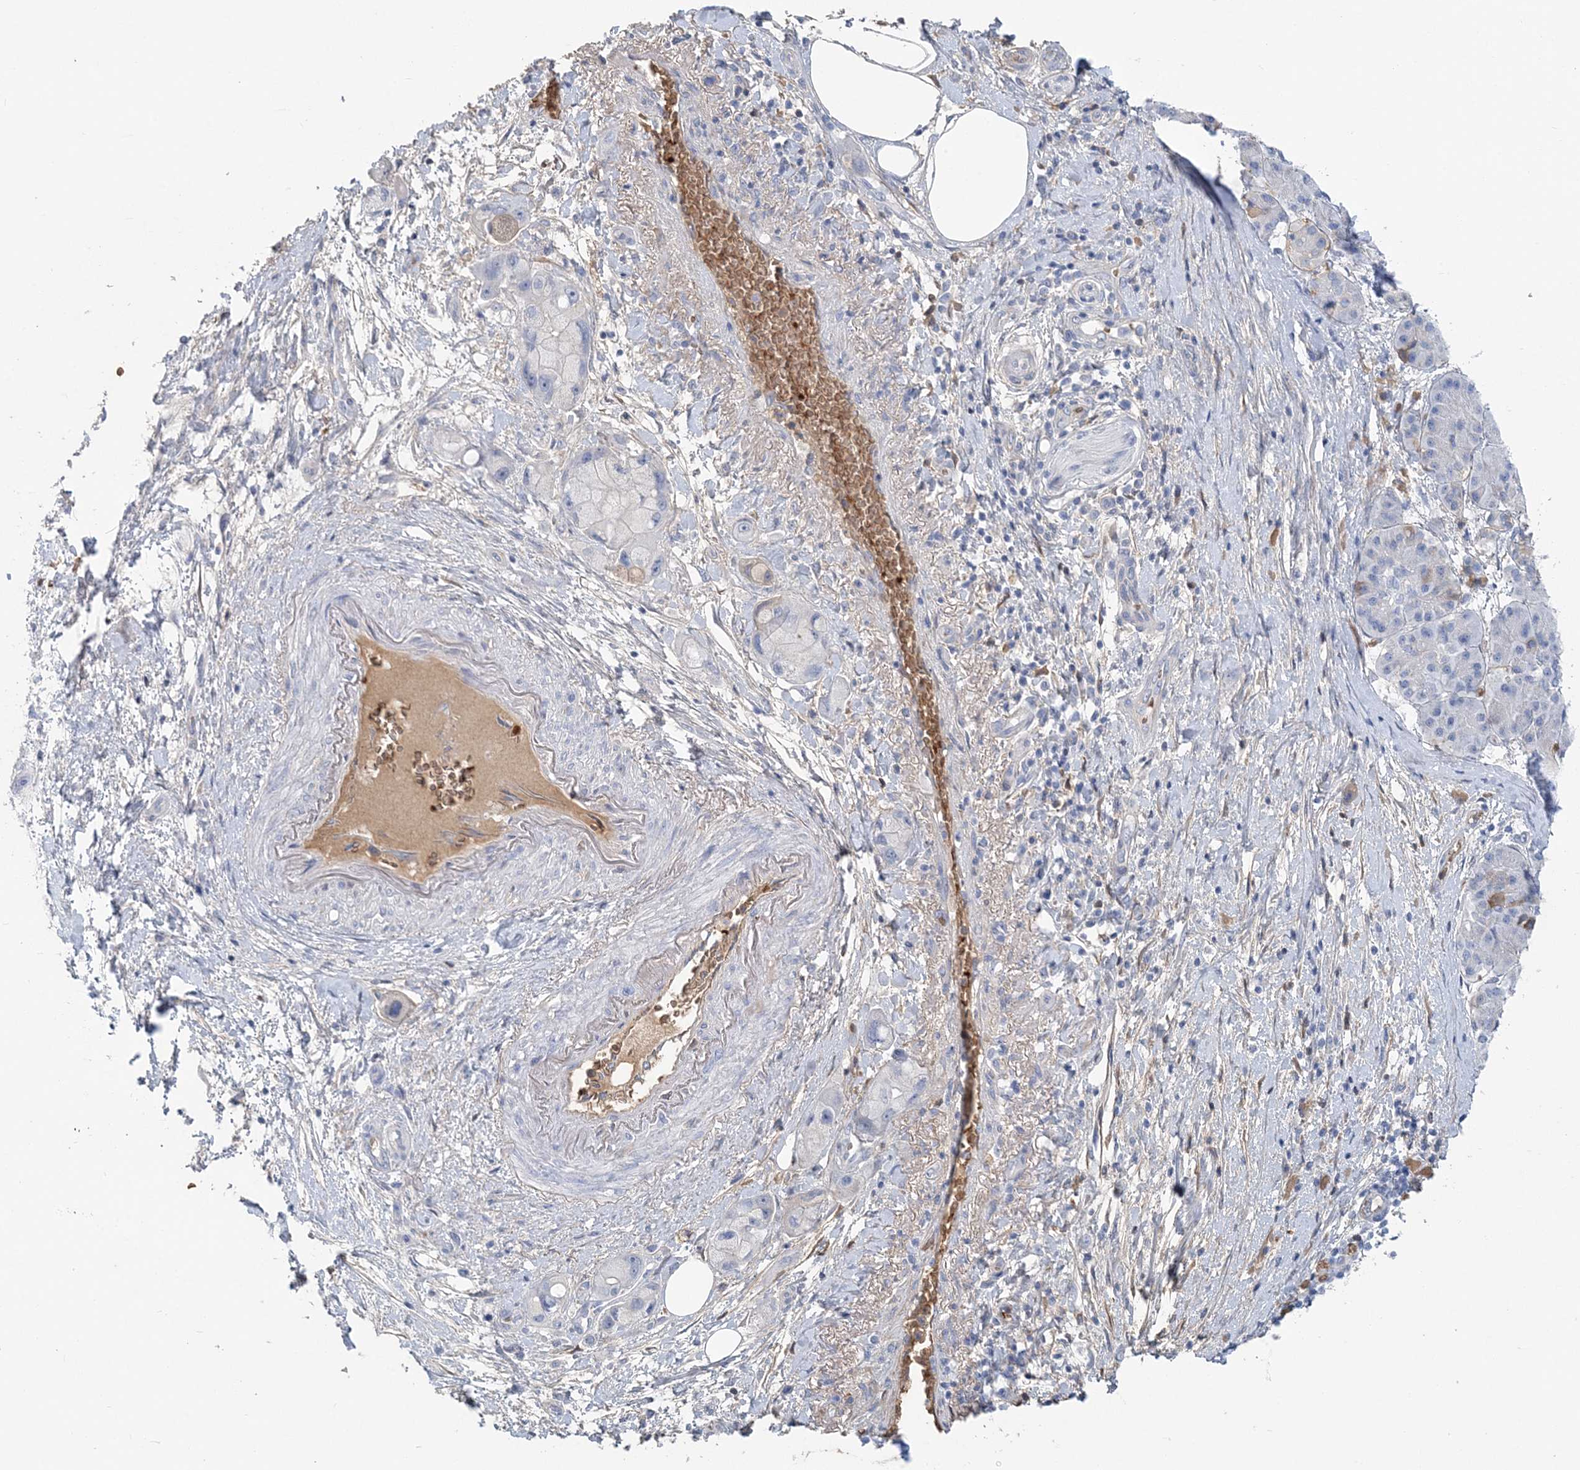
{"staining": {"intensity": "negative", "quantity": "none", "location": "none"}, "tissue": "pancreatic cancer", "cell_type": "Tumor cells", "image_type": "cancer", "snomed": [{"axis": "morphology", "description": "Normal tissue, NOS"}, {"axis": "morphology", "description": "Adenocarcinoma, NOS"}, {"axis": "topography", "description": "Pancreas"}], "caption": "High power microscopy image of an IHC histopathology image of pancreatic cancer, revealing no significant expression in tumor cells.", "gene": "HBD", "patient": {"sex": "female", "age": 68}}